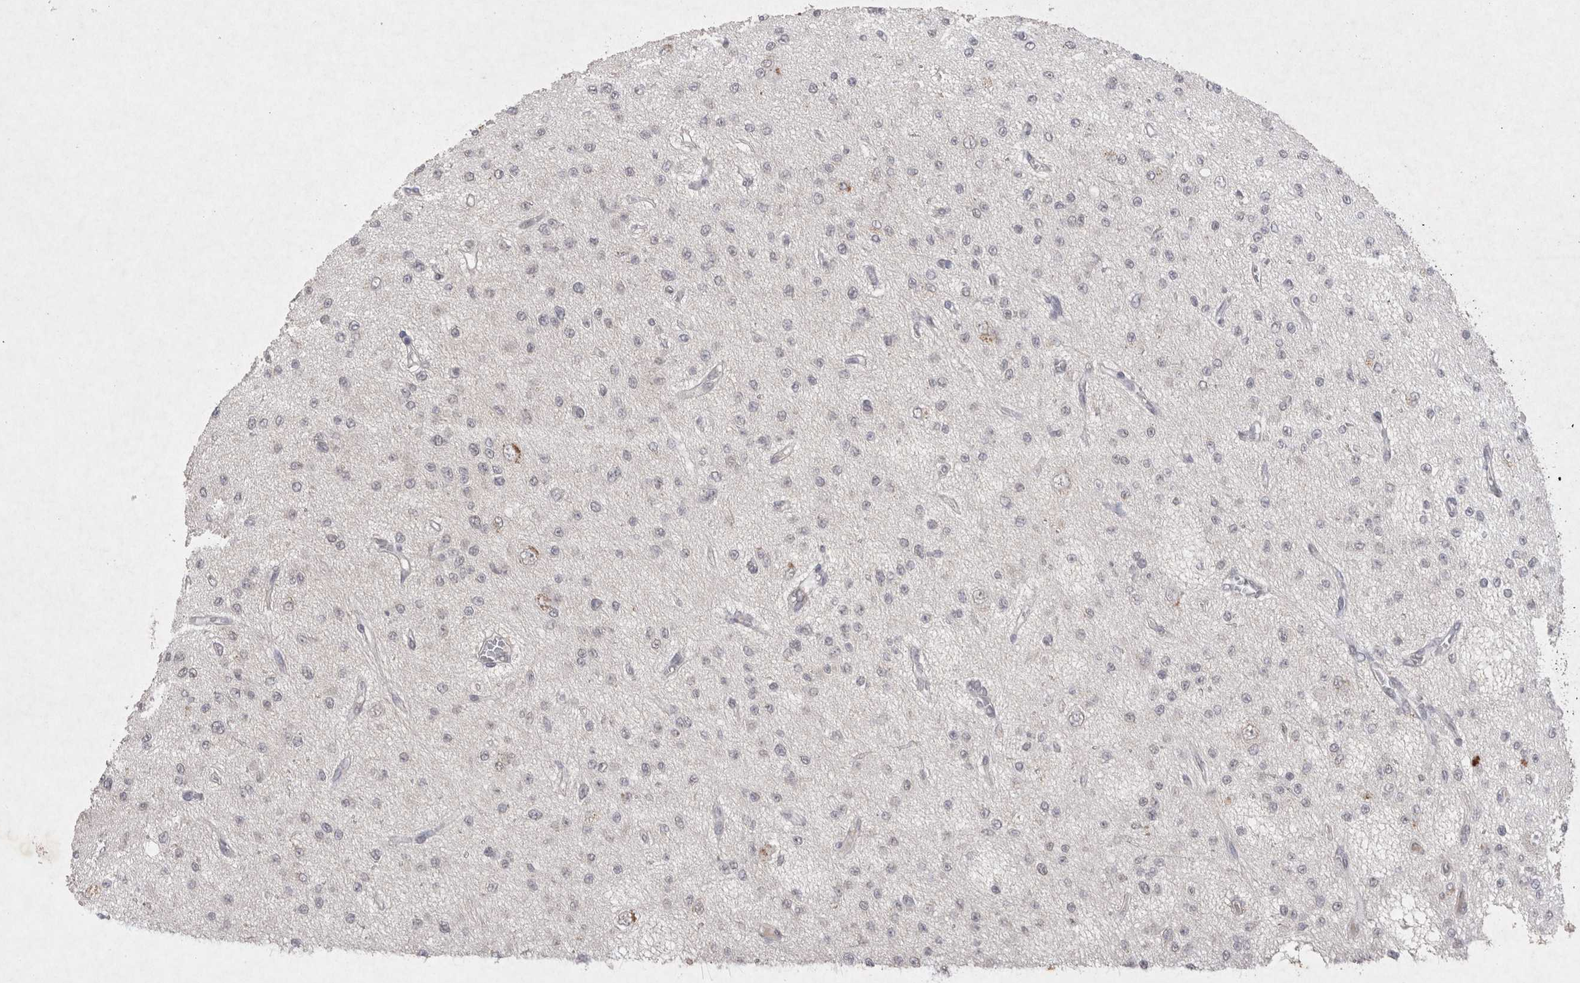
{"staining": {"intensity": "negative", "quantity": "none", "location": "none"}, "tissue": "glioma", "cell_type": "Tumor cells", "image_type": "cancer", "snomed": [{"axis": "morphology", "description": "Glioma, malignant, Low grade"}, {"axis": "topography", "description": "Brain"}], "caption": "IHC histopathology image of malignant glioma (low-grade) stained for a protein (brown), which demonstrates no positivity in tumor cells.", "gene": "LYVE1", "patient": {"sex": "male", "age": 38}}